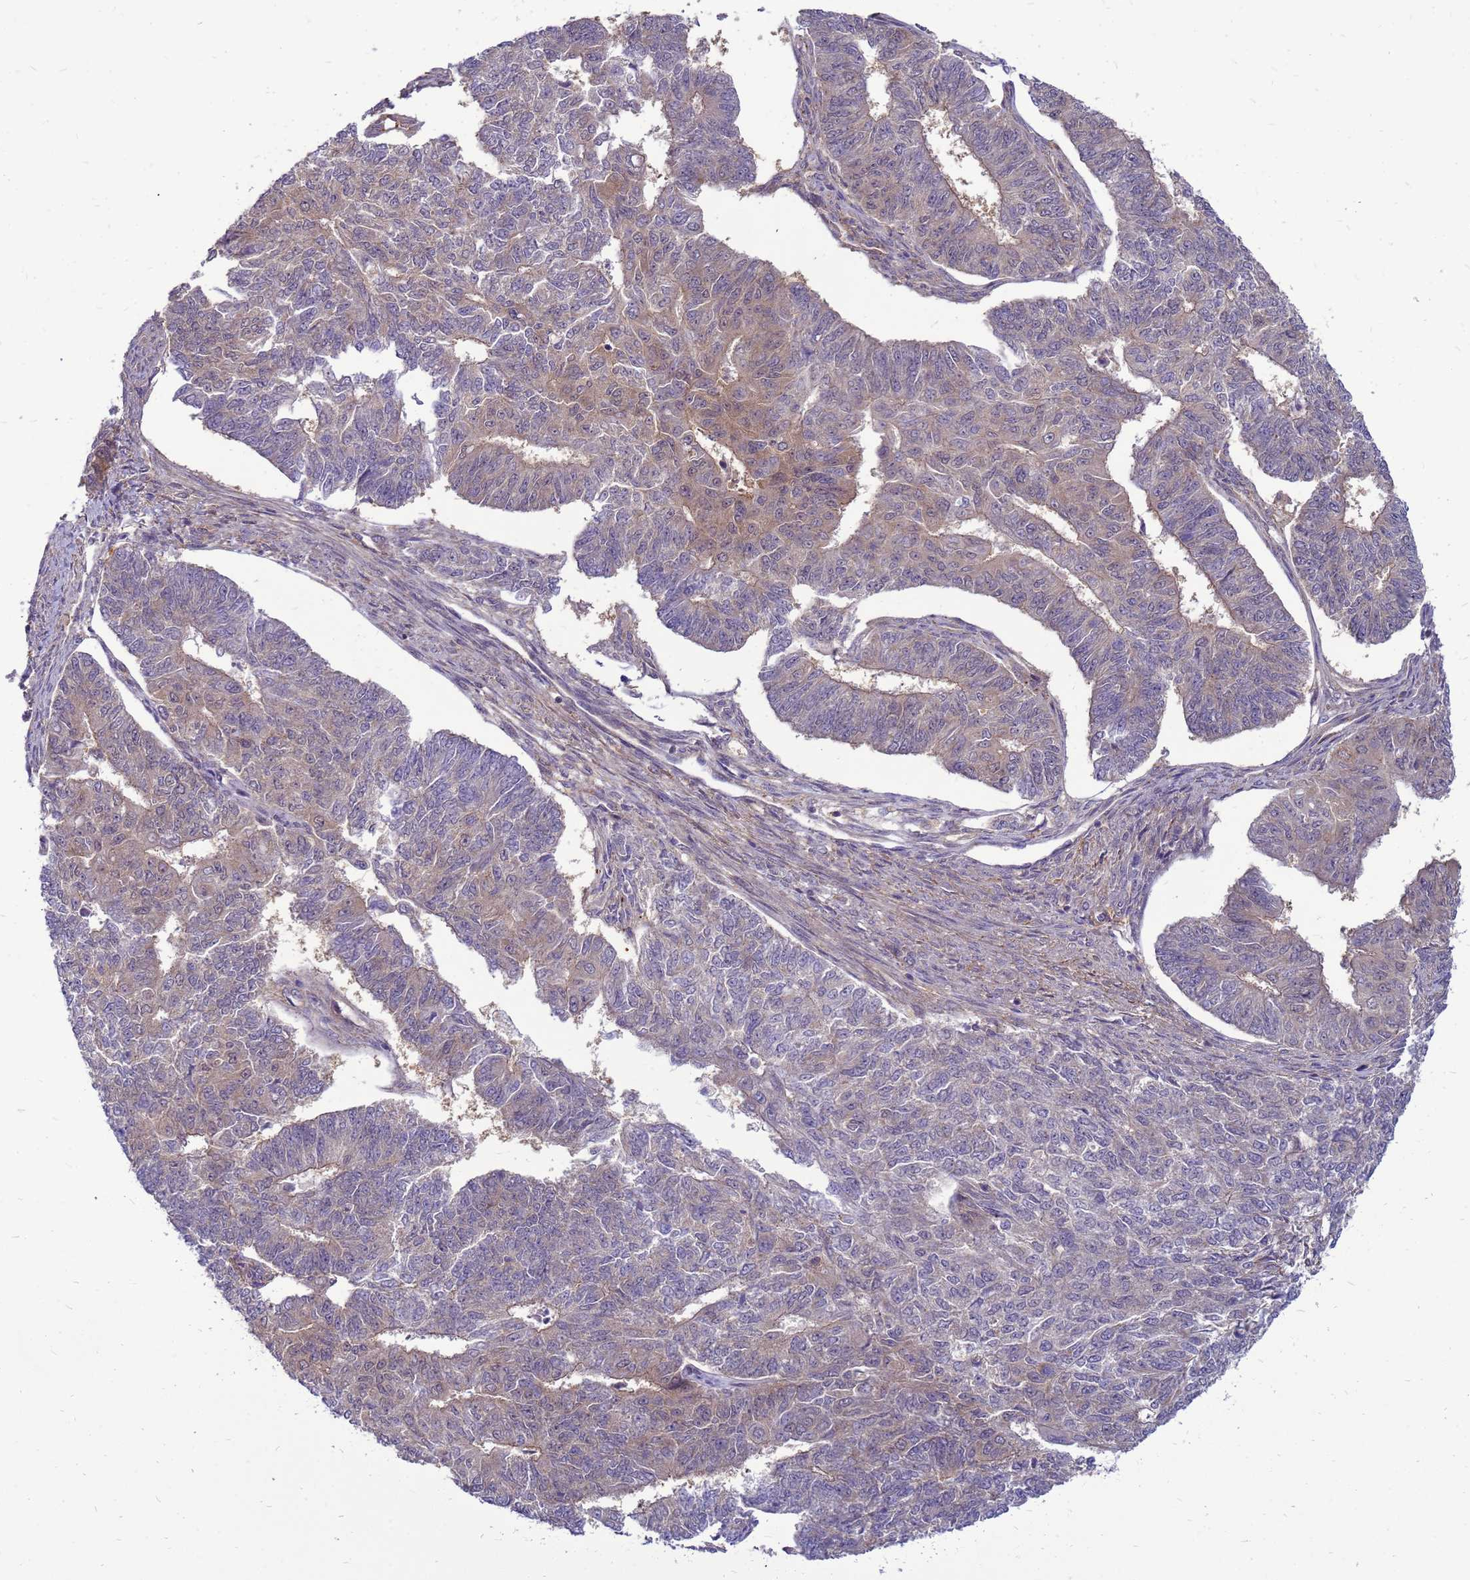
{"staining": {"intensity": "weak", "quantity": "<25%", "location": "cytoplasmic/membranous"}, "tissue": "endometrial cancer", "cell_type": "Tumor cells", "image_type": "cancer", "snomed": [{"axis": "morphology", "description": "Adenocarcinoma, NOS"}, {"axis": "topography", "description": "Endometrium"}], "caption": "Endometrial cancer (adenocarcinoma) was stained to show a protein in brown. There is no significant staining in tumor cells.", "gene": "ENOPH1", "patient": {"sex": "female", "age": 32}}